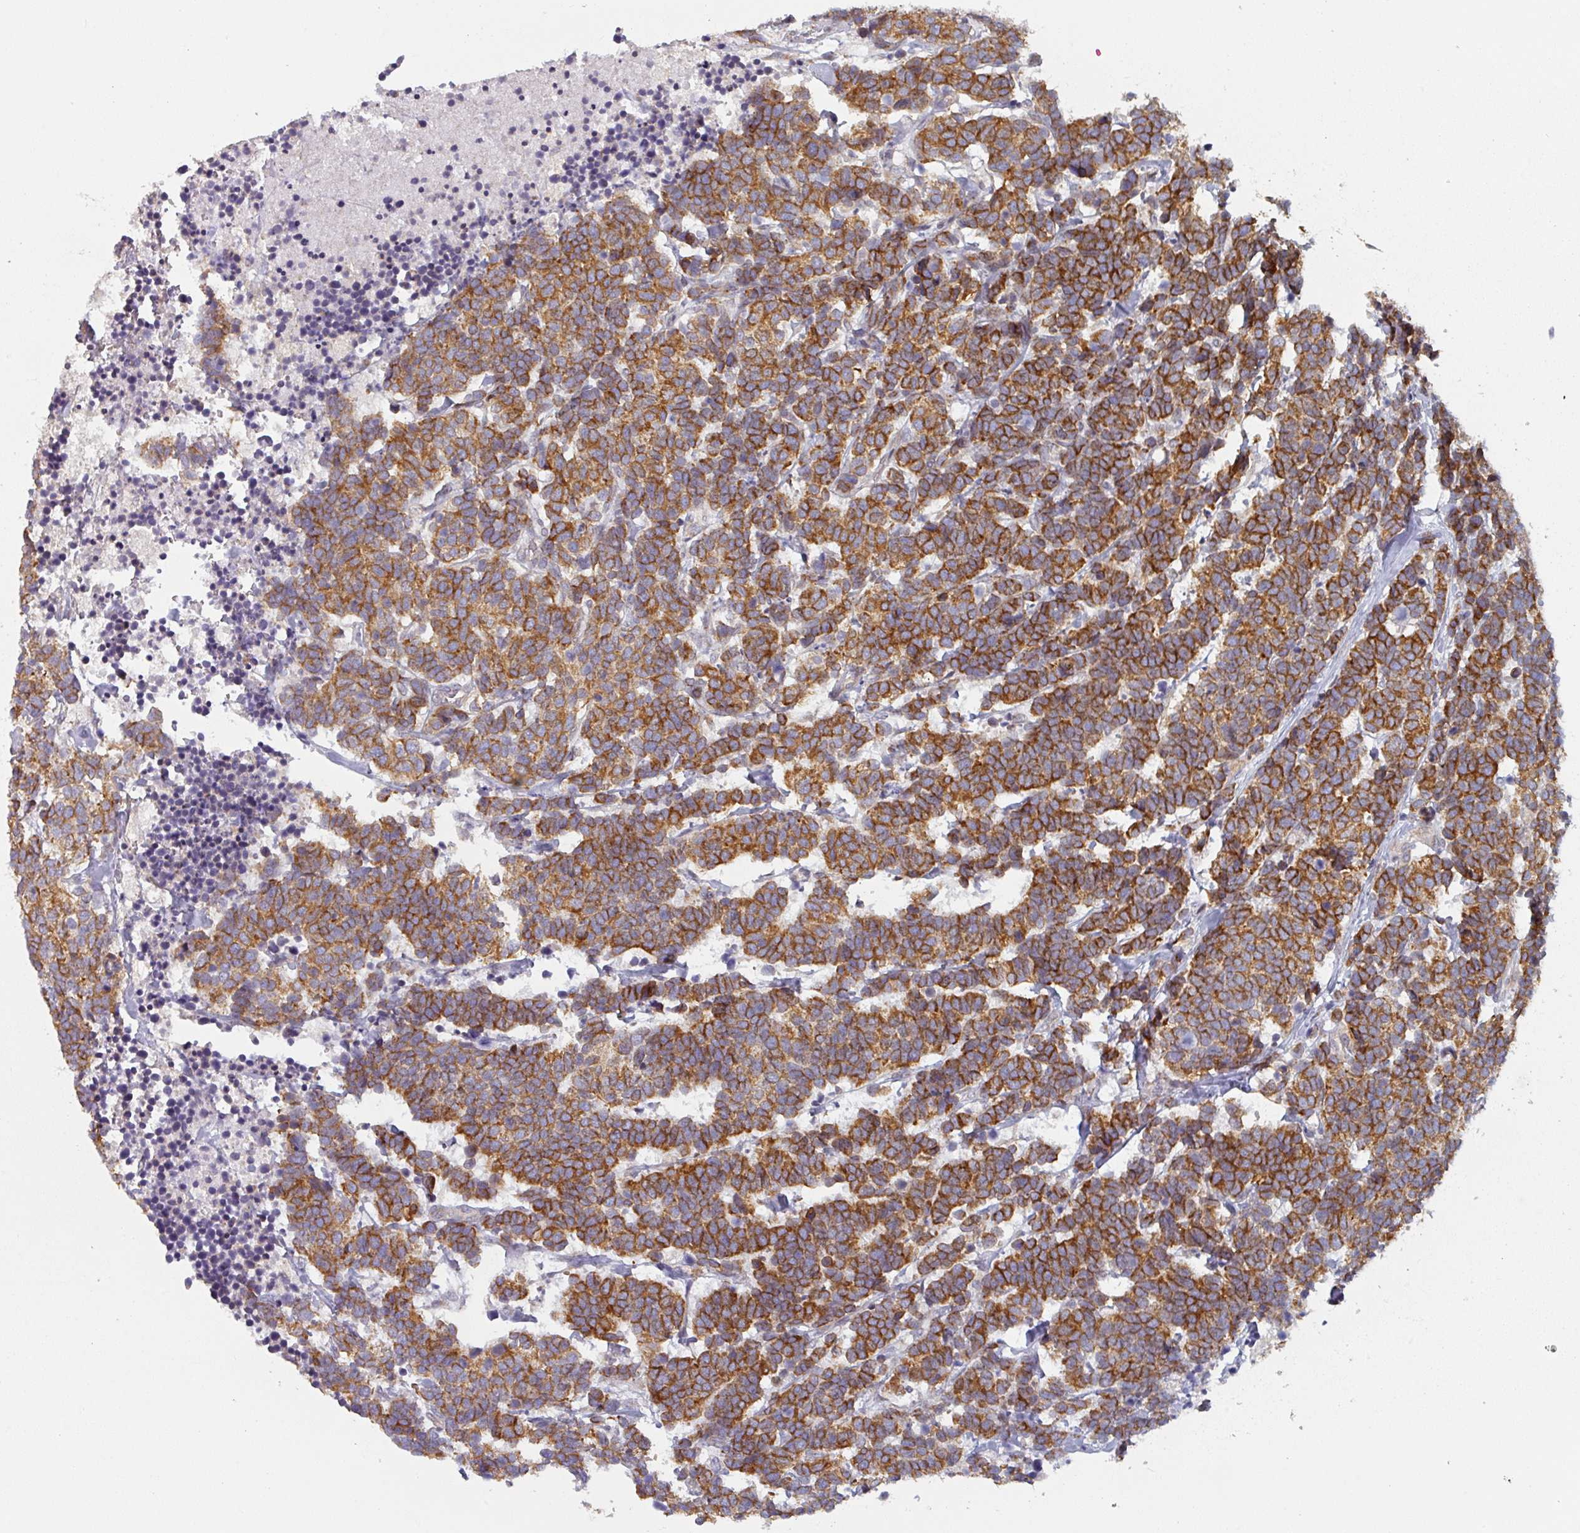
{"staining": {"intensity": "strong", "quantity": ">75%", "location": "cytoplasmic/membranous"}, "tissue": "carcinoid", "cell_type": "Tumor cells", "image_type": "cancer", "snomed": [{"axis": "morphology", "description": "Carcinoma, NOS"}, {"axis": "morphology", "description": "Carcinoid, malignant, NOS"}, {"axis": "topography", "description": "Urinary bladder"}], "caption": "IHC (DAB) staining of human carcinoid shows strong cytoplasmic/membranous protein staining in about >75% of tumor cells.", "gene": "TAPT1", "patient": {"sex": "male", "age": 57}}